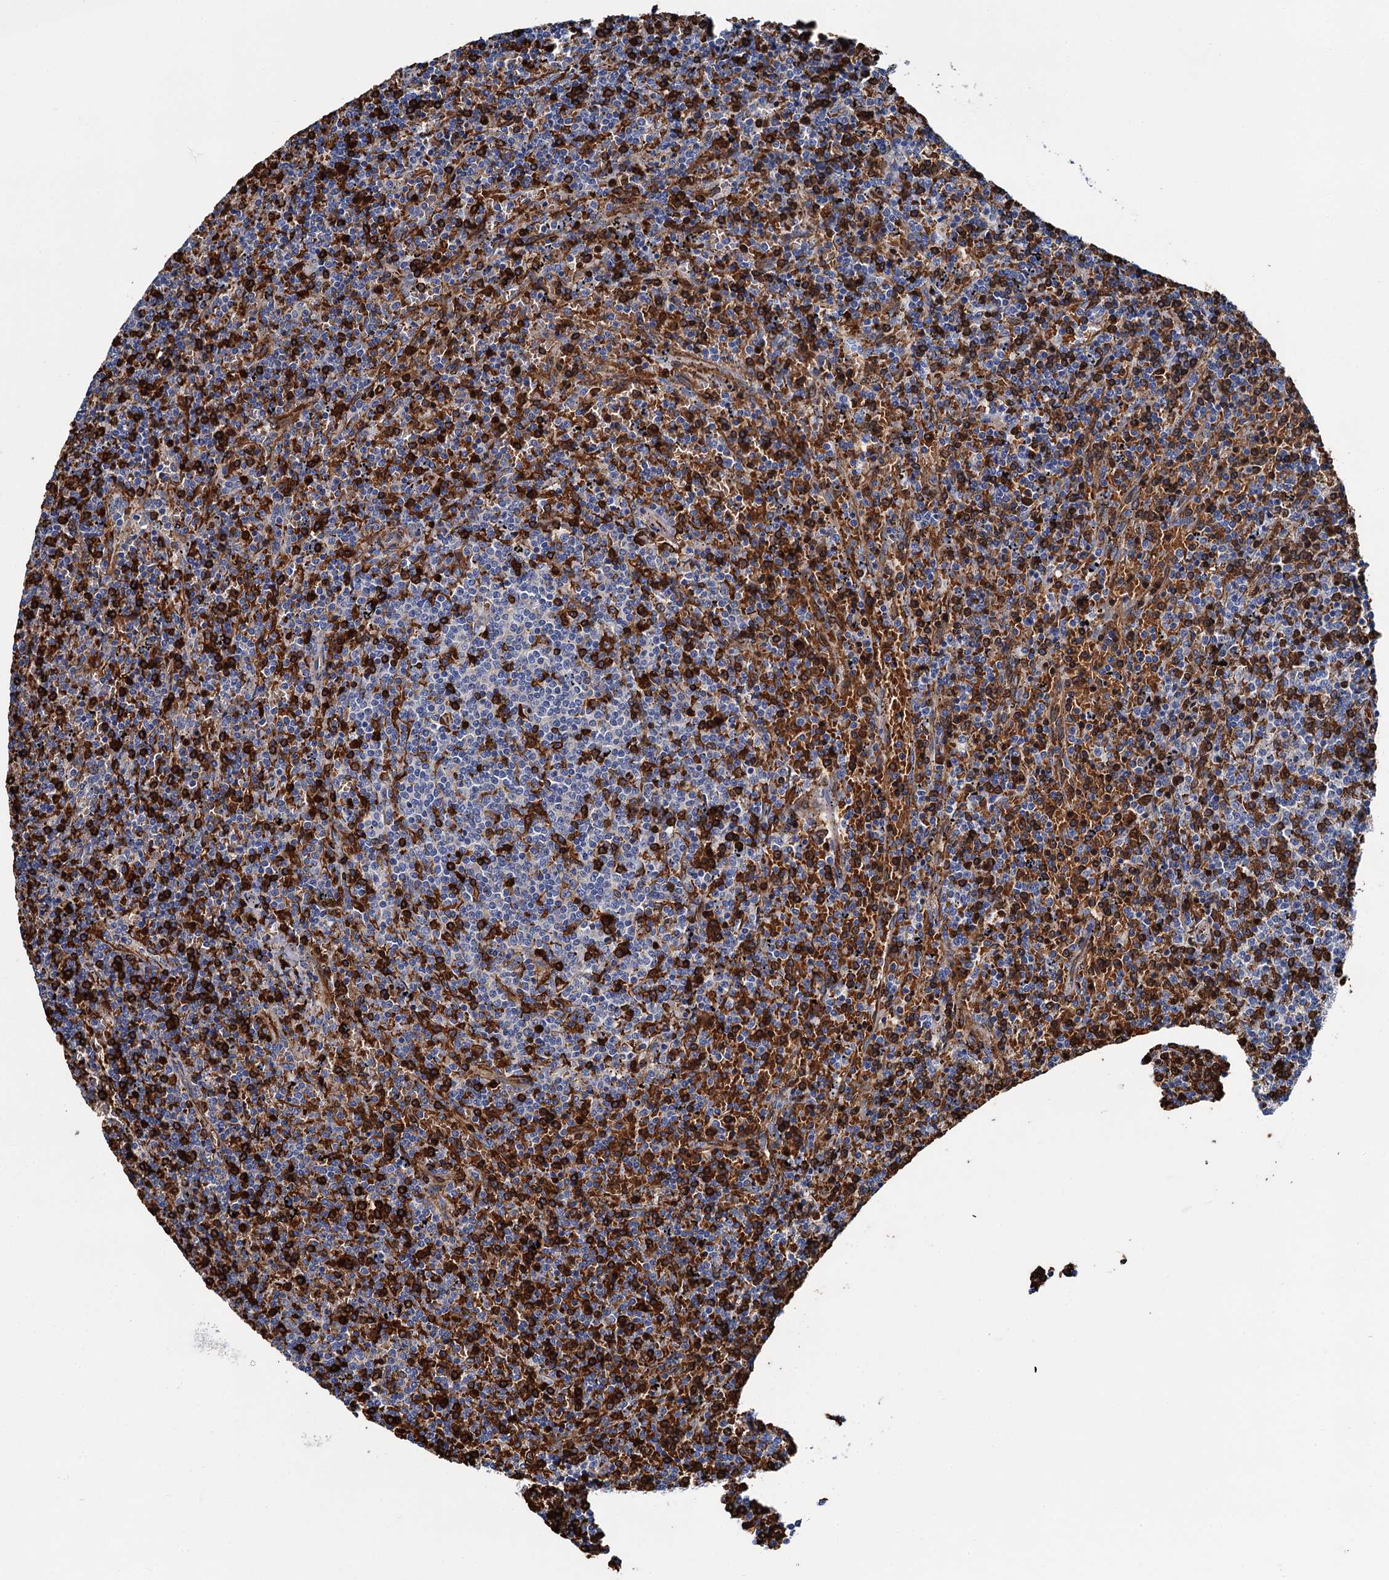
{"staining": {"intensity": "negative", "quantity": "none", "location": "none"}, "tissue": "lymphoma", "cell_type": "Tumor cells", "image_type": "cancer", "snomed": [{"axis": "morphology", "description": "Malignant lymphoma, non-Hodgkin's type, Low grade"}, {"axis": "topography", "description": "Spleen"}], "caption": "Human lymphoma stained for a protein using immunohistochemistry demonstrates no positivity in tumor cells.", "gene": "ATG2A", "patient": {"sex": "female", "age": 50}}